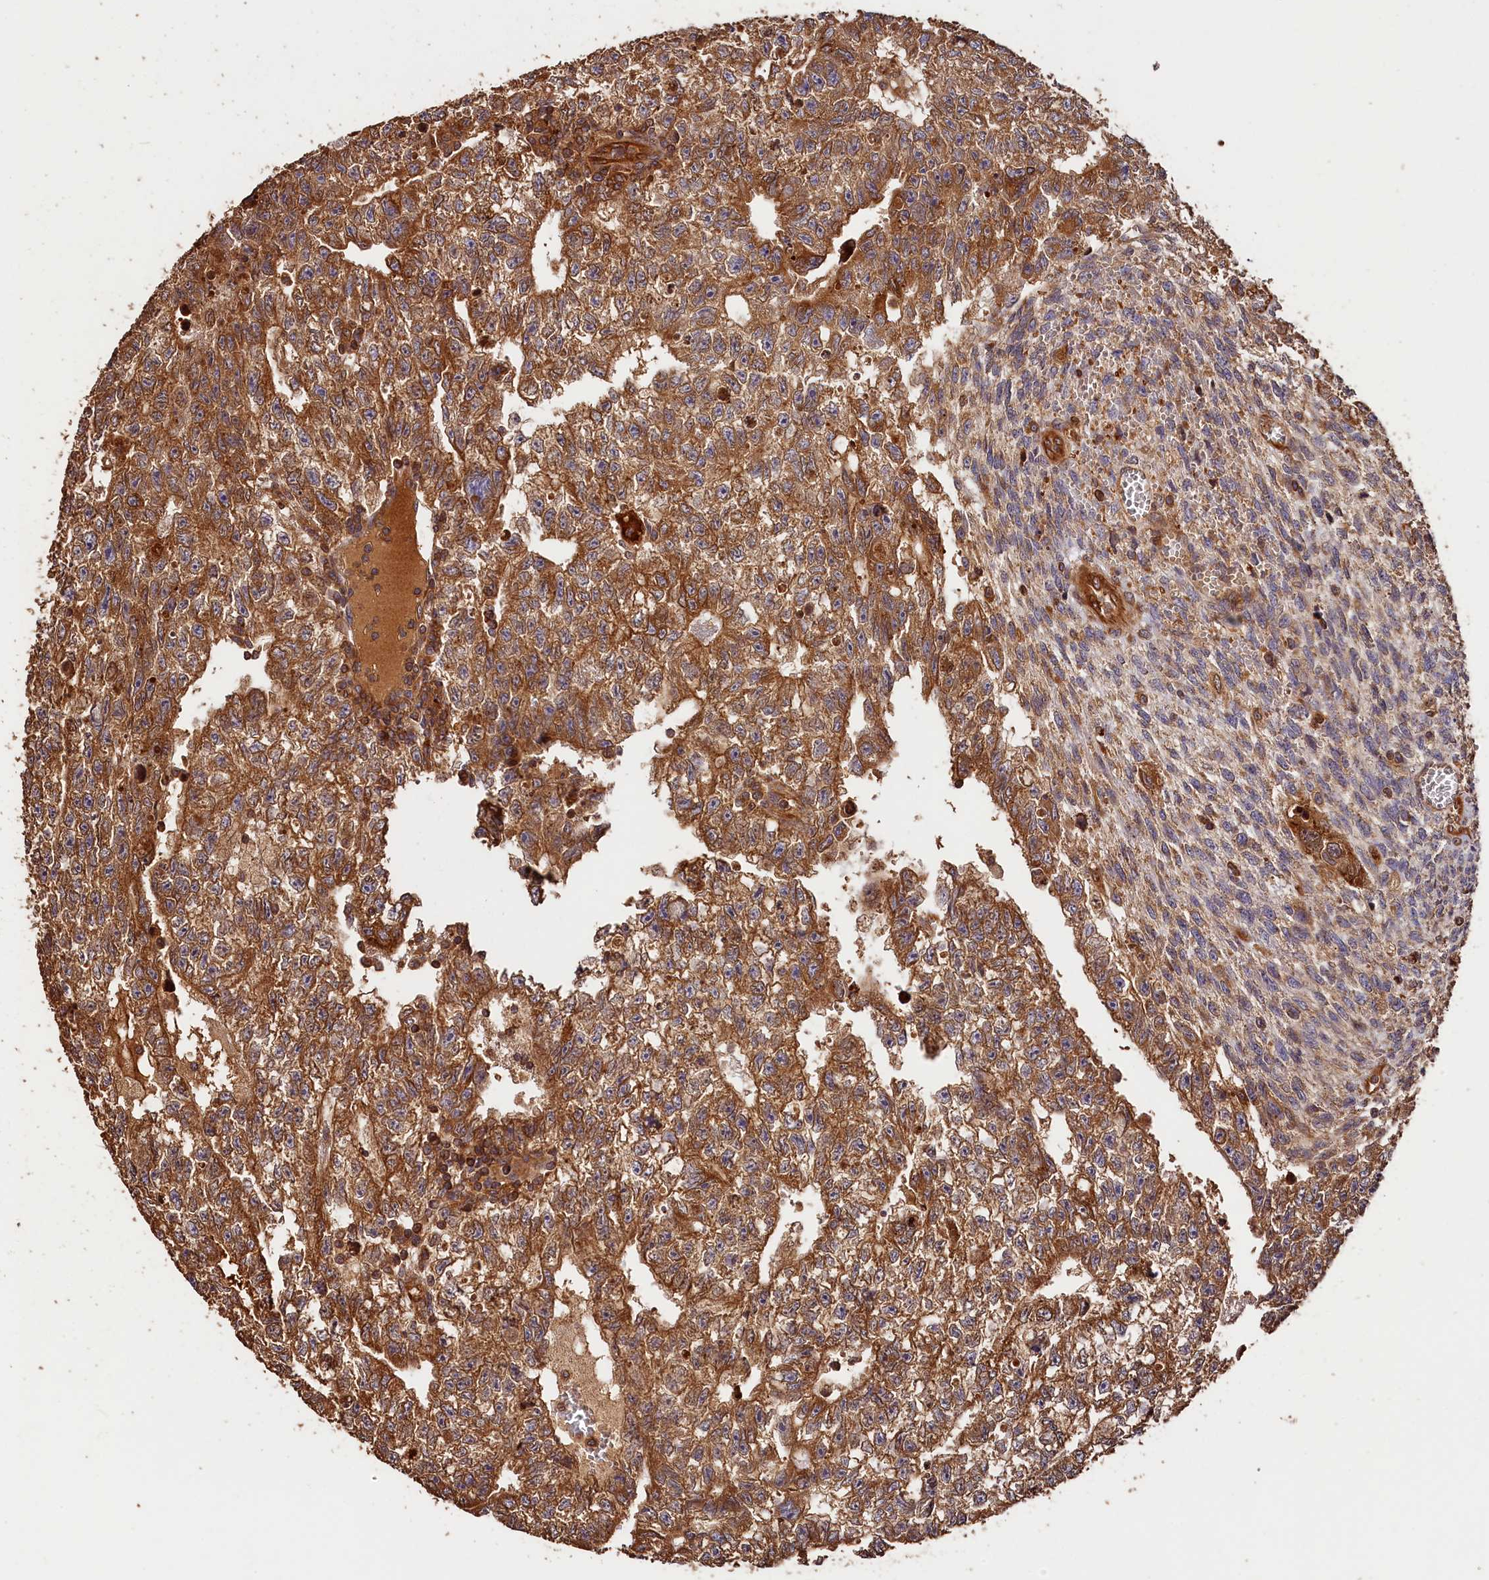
{"staining": {"intensity": "moderate", "quantity": ">75%", "location": "cytoplasmic/membranous"}, "tissue": "testis cancer", "cell_type": "Tumor cells", "image_type": "cancer", "snomed": [{"axis": "morphology", "description": "Carcinoma, Embryonal, NOS"}, {"axis": "topography", "description": "Testis"}], "caption": "Embryonal carcinoma (testis) stained with DAB (3,3'-diaminobenzidine) IHC reveals medium levels of moderate cytoplasmic/membranous positivity in about >75% of tumor cells.", "gene": "HMOX2", "patient": {"sex": "male", "age": 26}}